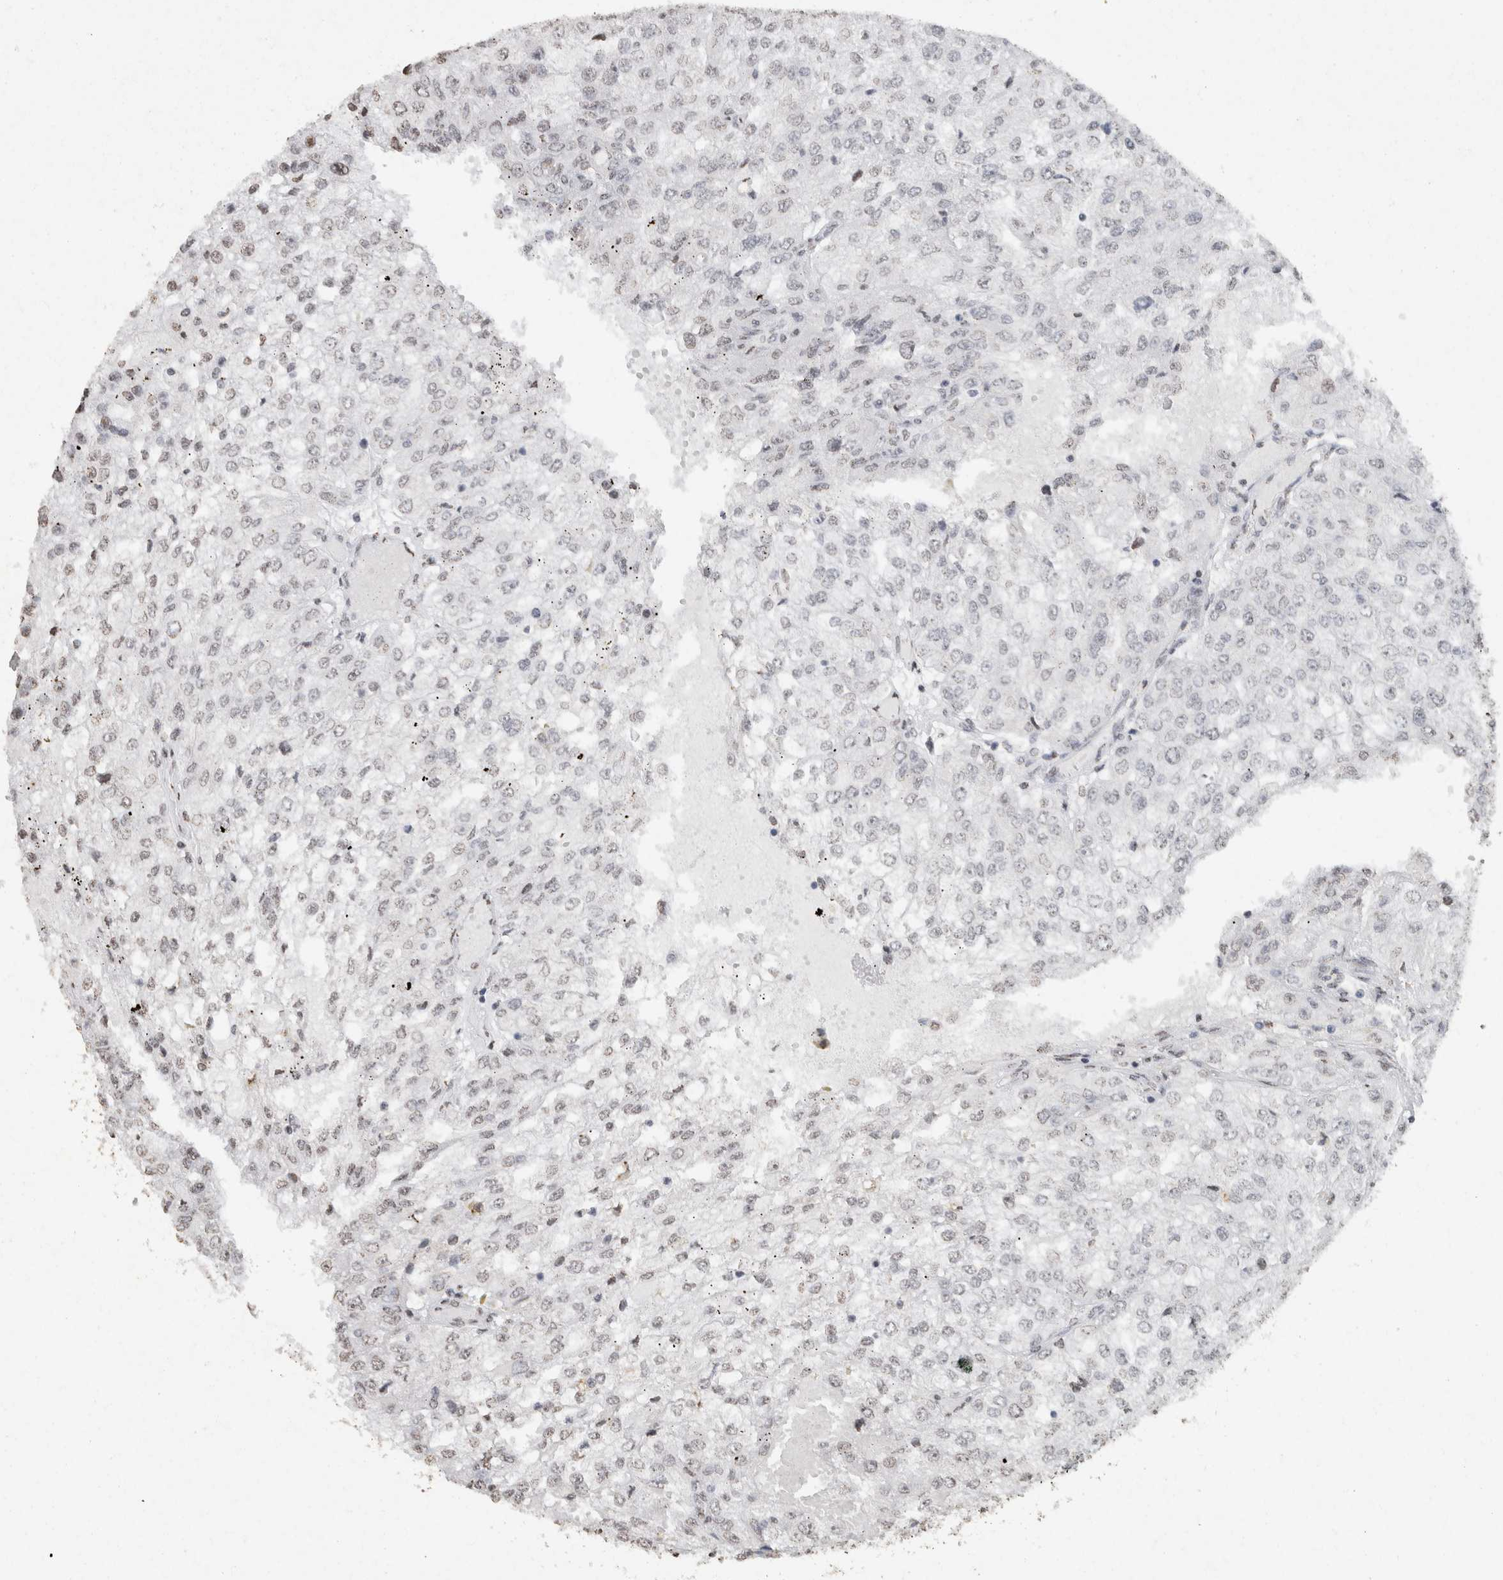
{"staining": {"intensity": "negative", "quantity": "none", "location": "none"}, "tissue": "renal cancer", "cell_type": "Tumor cells", "image_type": "cancer", "snomed": [{"axis": "morphology", "description": "Adenocarcinoma, NOS"}, {"axis": "topography", "description": "Kidney"}], "caption": "A micrograph of adenocarcinoma (renal) stained for a protein displays no brown staining in tumor cells.", "gene": "CNTN1", "patient": {"sex": "female", "age": 54}}